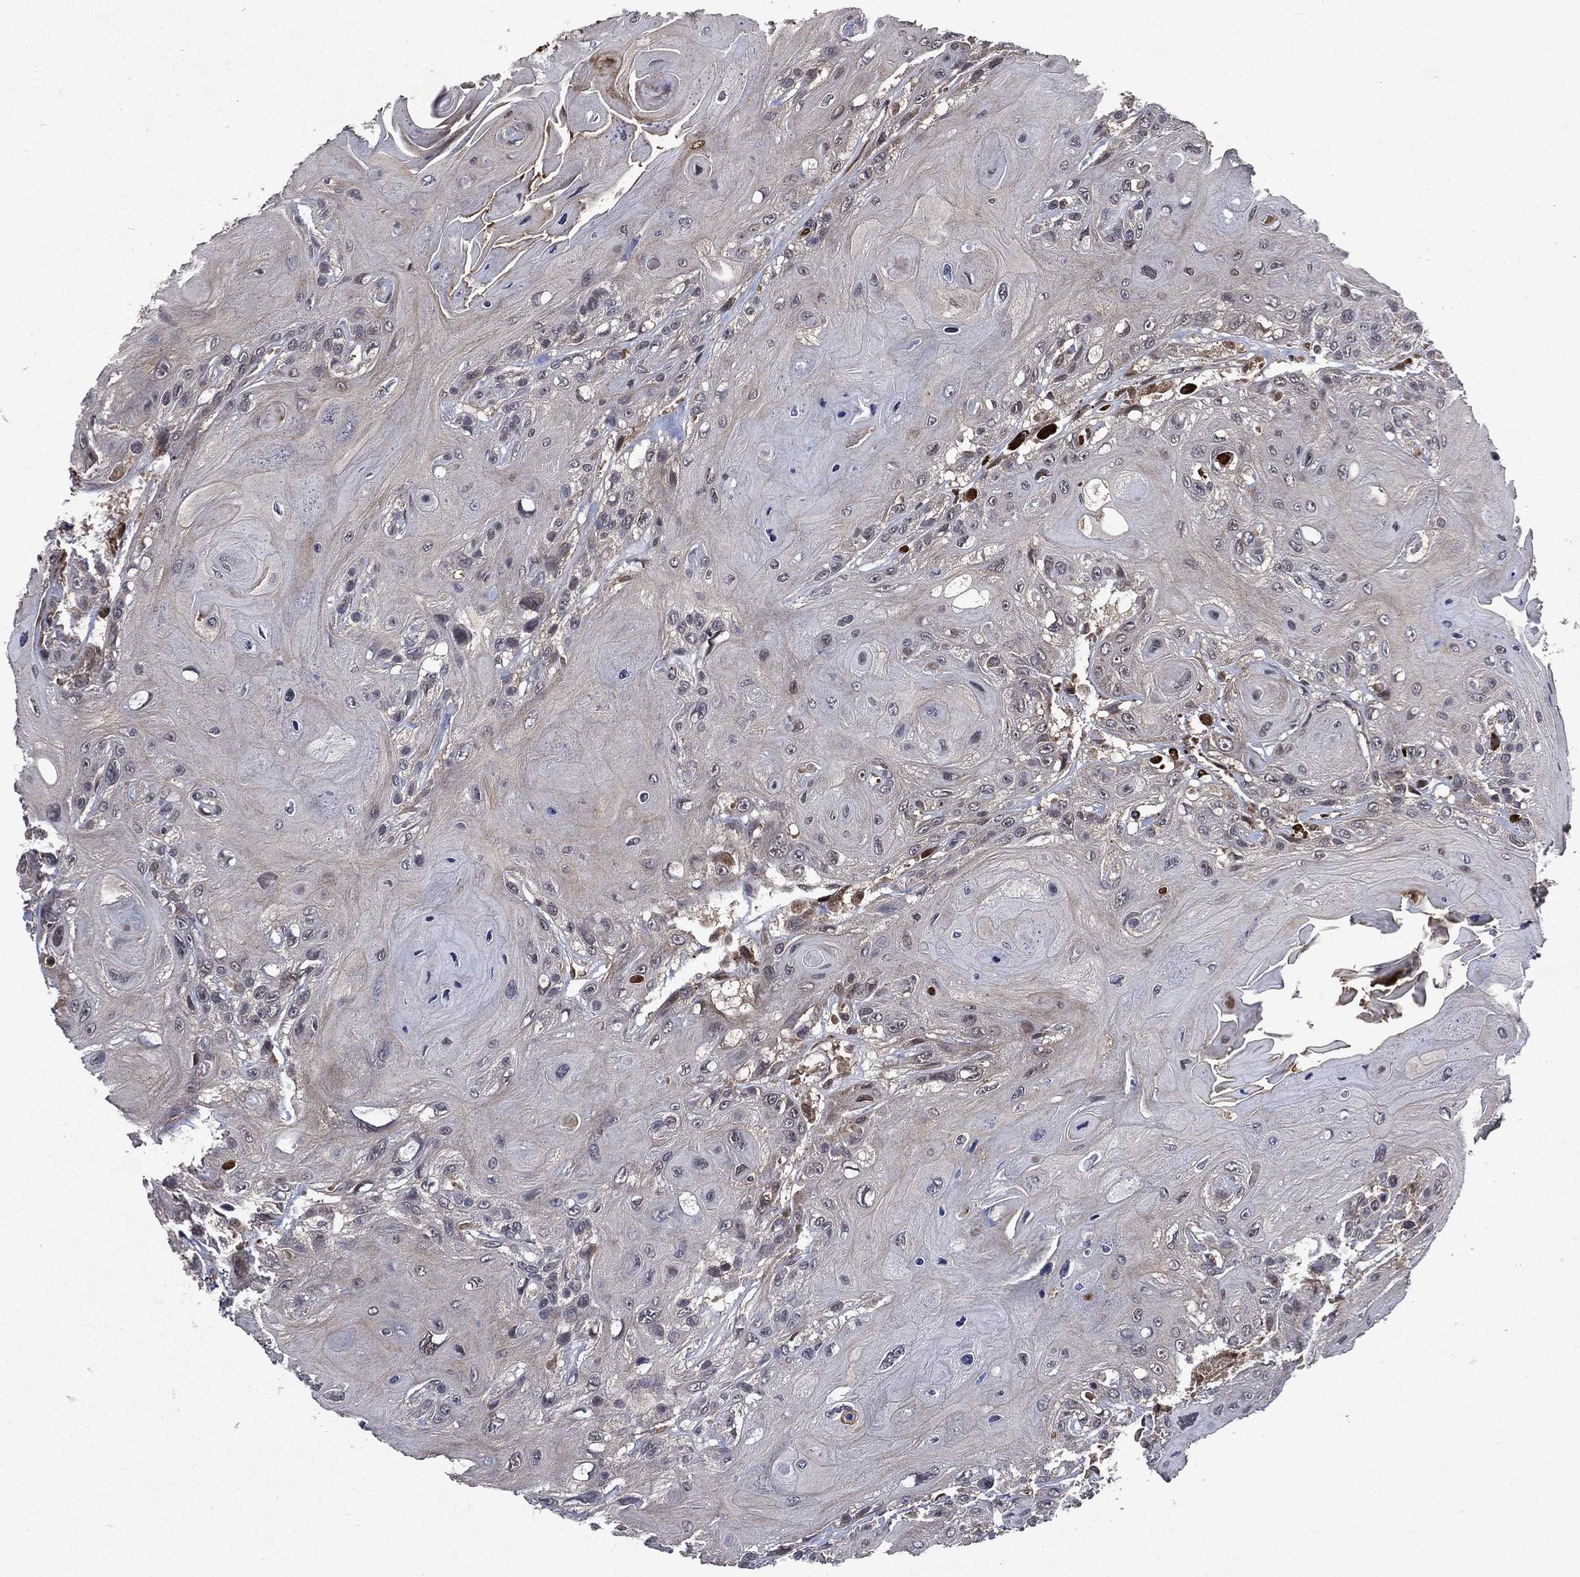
{"staining": {"intensity": "moderate", "quantity": "<25%", "location": "cytoplasmic/membranous"}, "tissue": "head and neck cancer", "cell_type": "Tumor cells", "image_type": "cancer", "snomed": [{"axis": "morphology", "description": "Squamous cell carcinoma, NOS"}, {"axis": "topography", "description": "Head-Neck"}], "caption": "This is a photomicrograph of immunohistochemistry staining of head and neck cancer, which shows moderate expression in the cytoplasmic/membranous of tumor cells.", "gene": "RAB11FIP4", "patient": {"sex": "female", "age": 59}}